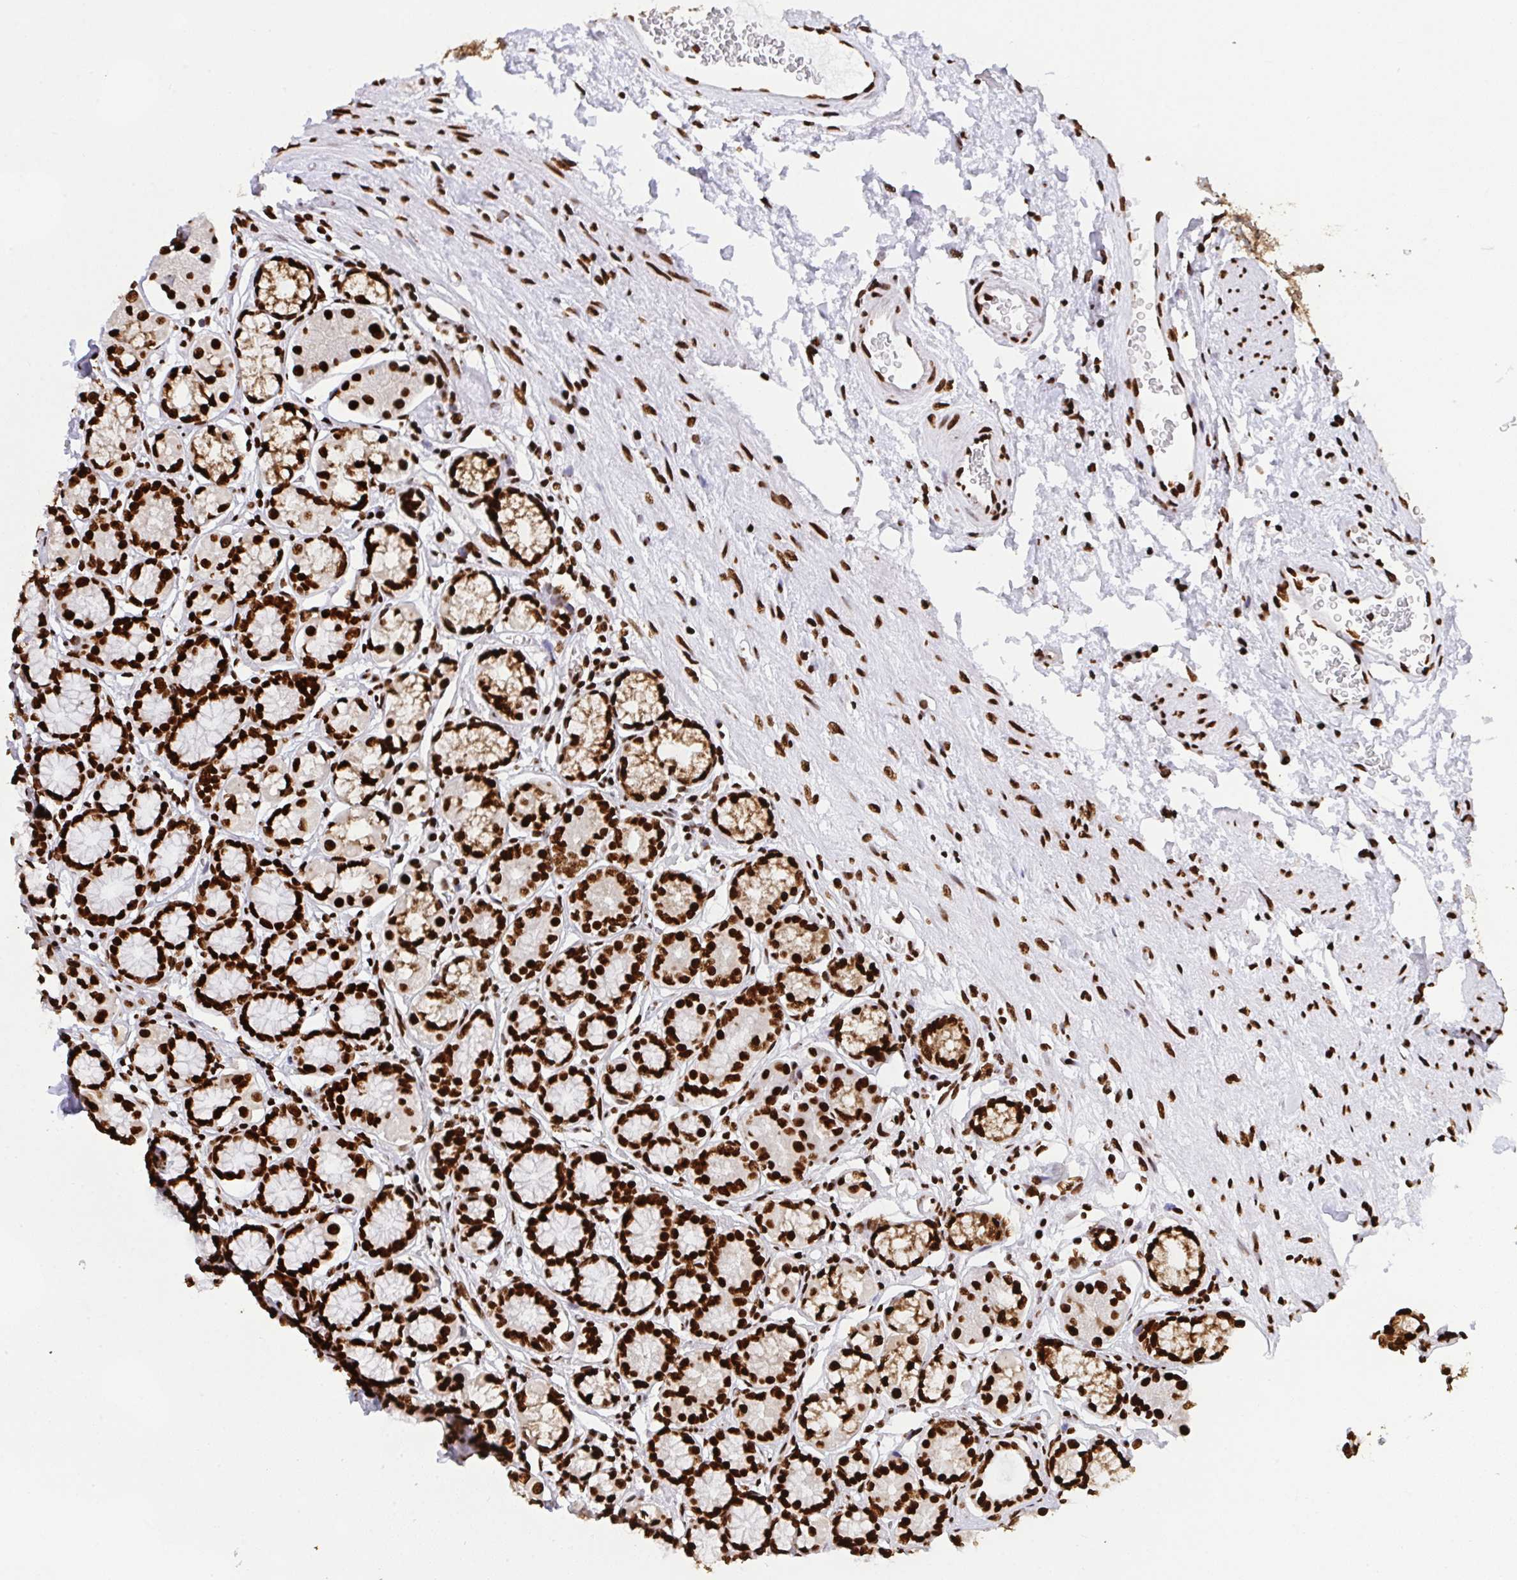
{"staining": {"intensity": "strong", "quantity": ">75%", "location": "cytoplasmic/membranous,nuclear"}, "tissue": "stomach", "cell_type": "Glandular cells", "image_type": "normal", "snomed": [{"axis": "morphology", "description": "Normal tissue, NOS"}, {"axis": "topography", "description": "Stomach"}, {"axis": "topography", "description": "Stomach, lower"}], "caption": "Strong cytoplasmic/membranous,nuclear expression for a protein is identified in approximately >75% of glandular cells of normal stomach using IHC.", "gene": "HNRNPL", "patient": {"sex": "male", "age": 76}}